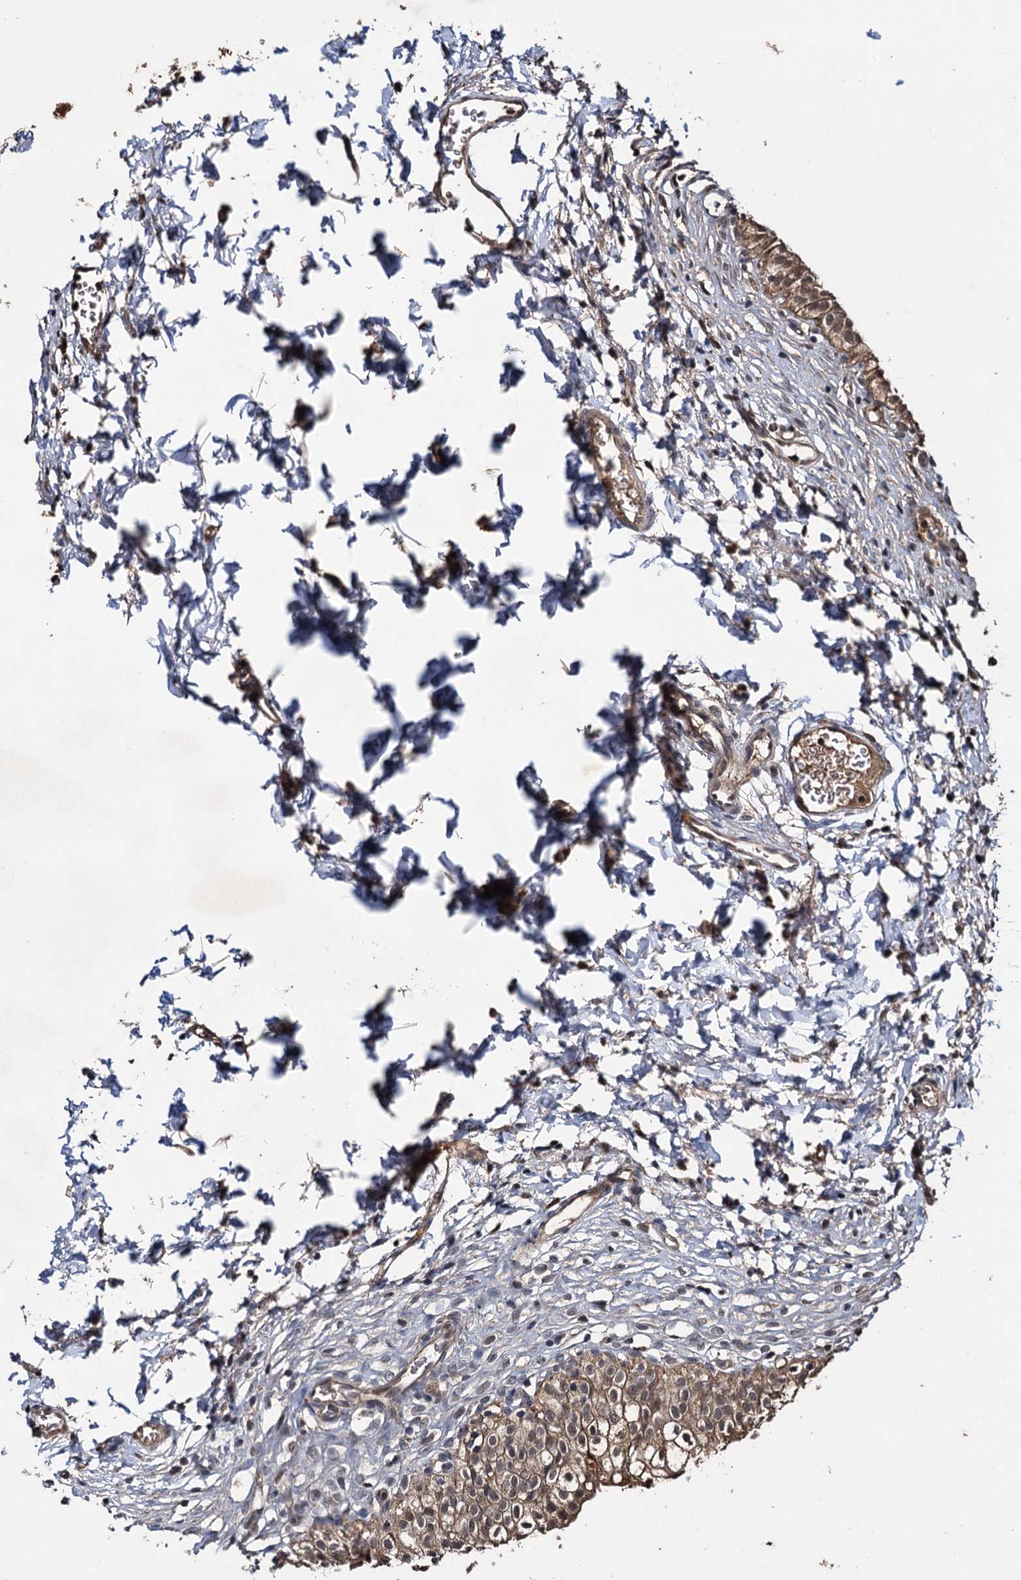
{"staining": {"intensity": "moderate", "quantity": ">75%", "location": "cytoplasmic/membranous,nuclear"}, "tissue": "urinary bladder", "cell_type": "Urothelial cells", "image_type": "normal", "snomed": [{"axis": "morphology", "description": "Normal tissue, NOS"}, {"axis": "topography", "description": "Urinary bladder"}], "caption": "Brown immunohistochemical staining in normal human urinary bladder reveals moderate cytoplasmic/membranous,nuclear staining in approximately >75% of urothelial cells.", "gene": "SLC46A3", "patient": {"sex": "male", "age": 55}}